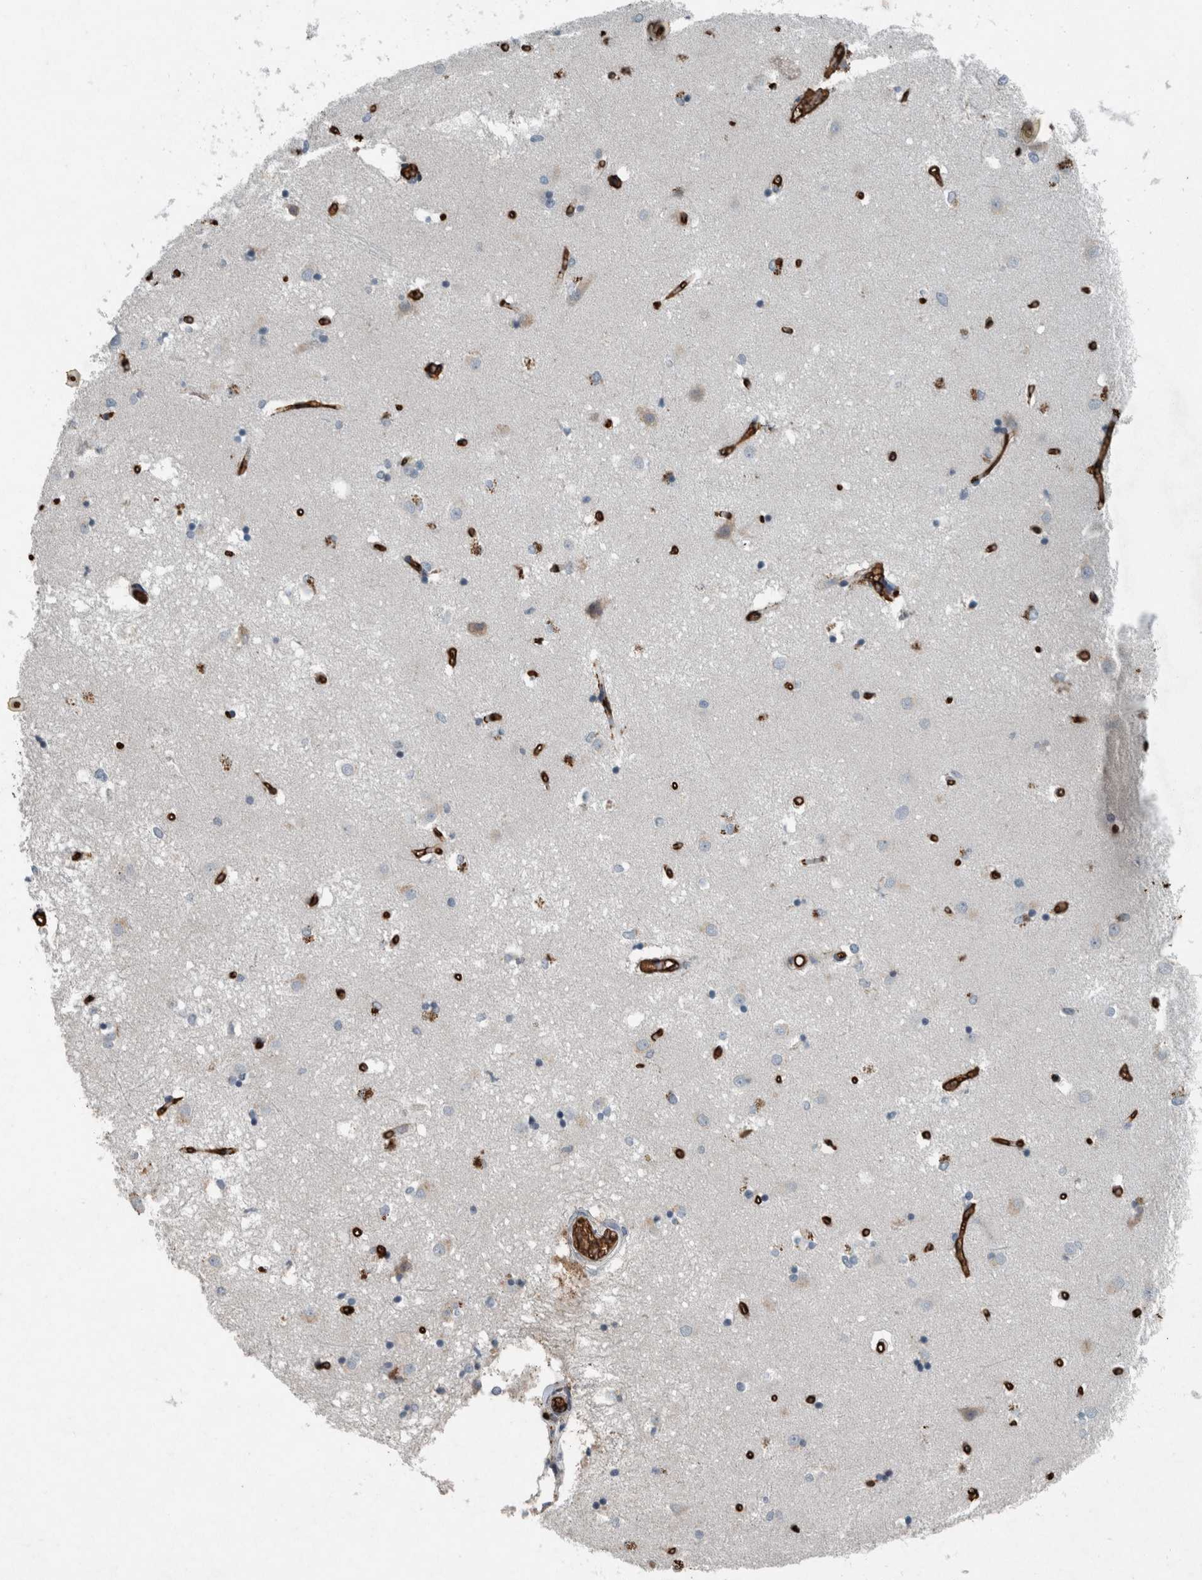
{"staining": {"intensity": "negative", "quantity": "none", "location": "none"}, "tissue": "caudate", "cell_type": "Glial cells", "image_type": "normal", "snomed": [{"axis": "morphology", "description": "Normal tissue, NOS"}, {"axis": "topography", "description": "Lateral ventricle wall"}], "caption": "There is no significant positivity in glial cells of caudate. The staining was performed using DAB to visualize the protein expression in brown, while the nuclei were stained in blue with hematoxylin (Magnification: 20x).", "gene": "LBP", "patient": {"sex": "male", "age": 45}}